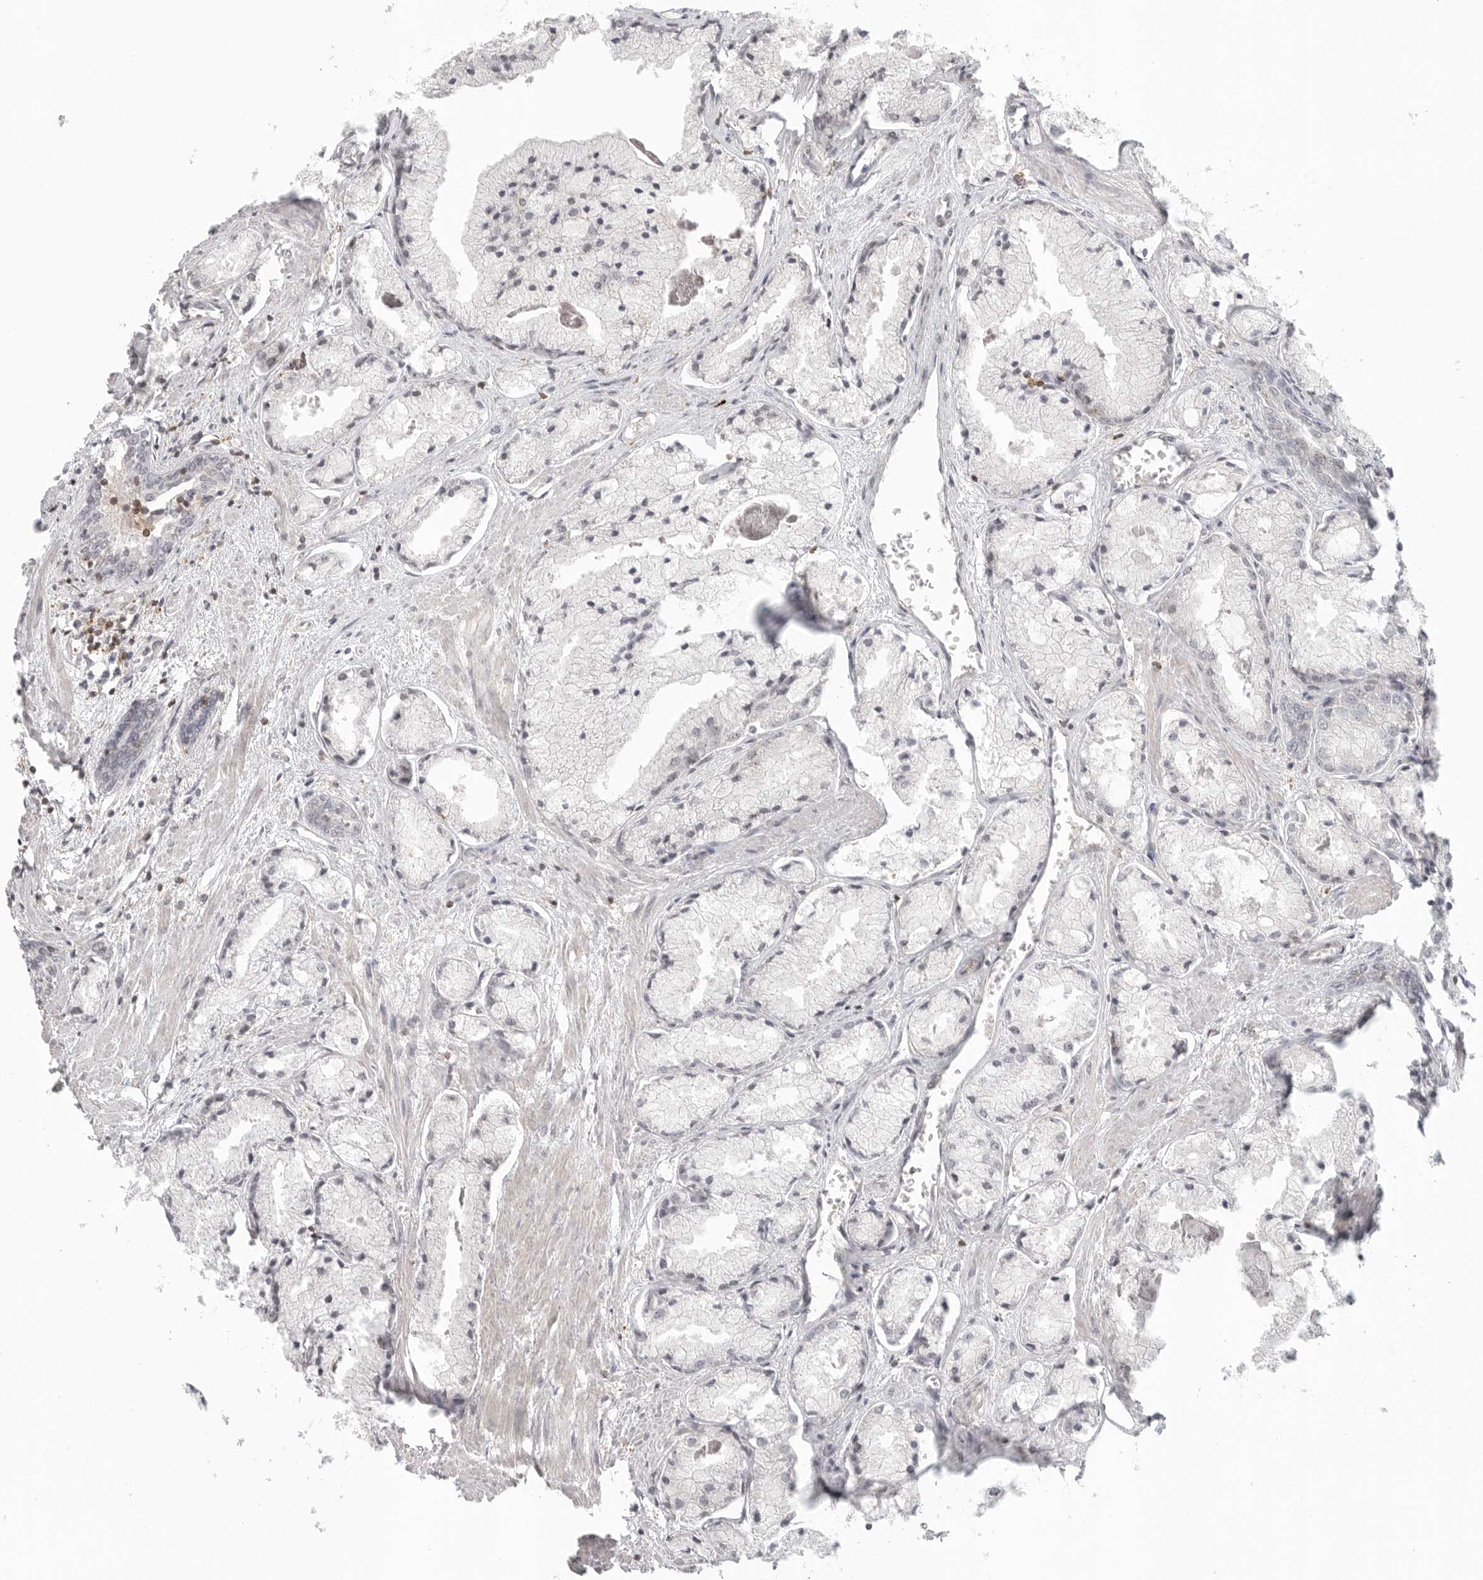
{"staining": {"intensity": "negative", "quantity": "none", "location": "none"}, "tissue": "prostate cancer", "cell_type": "Tumor cells", "image_type": "cancer", "snomed": [{"axis": "morphology", "description": "Adenocarcinoma, High grade"}, {"axis": "topography", "description": "Prostate"}], "caption": "Tumor cells show no significant staining in prostate cancer (high-grade adenocarcinoma). (Stains: DAB immunohistochemistry with hematoxylin counter stain, Microscopy: brightfield microscopy at high magnification).", "gene": "SH3KBP1", "patient": {"sex": "male", "age": 50}}